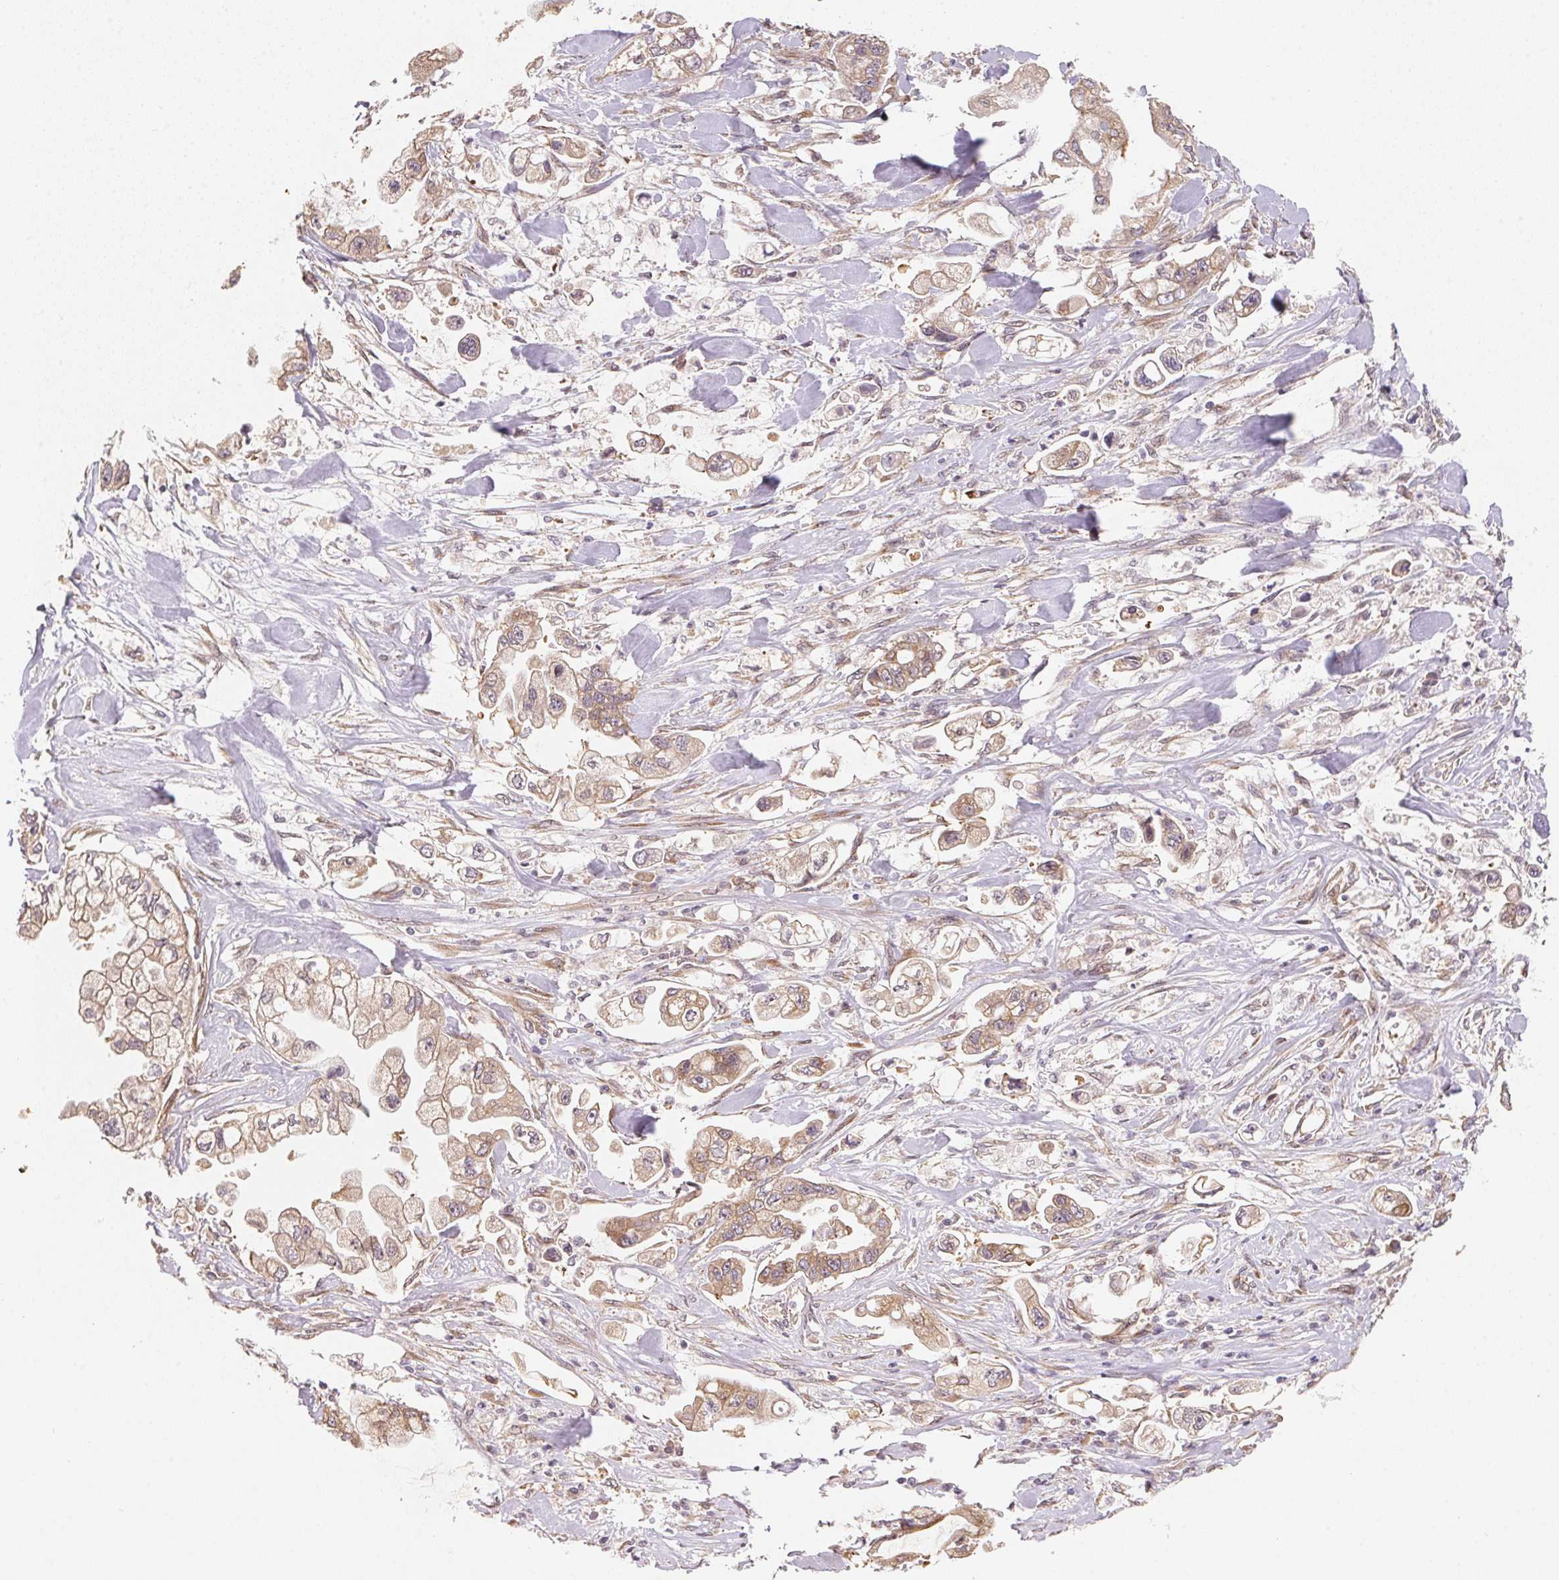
{"staining": {"intensity": "moderate", "quantity": ">75%", "location": "cytoplasmic/membranous"}, "tissue": "stomach cancer", "cell_type": "Tumor cells", "image_type": "cancer", "snomed": [{"axis": "morphology", "description": "Adenocarcinoma, NOS"}, {"axis": "topography", "description": "Stomach"}], "caption": "Brown immunohistochemical staining in human stomach cancer demonstrates moderate cytoplasmic/membranous positivity in about >75% of tumor cells.", "gene": "EI24", "patient": {"sex": "male", "age": 62}}